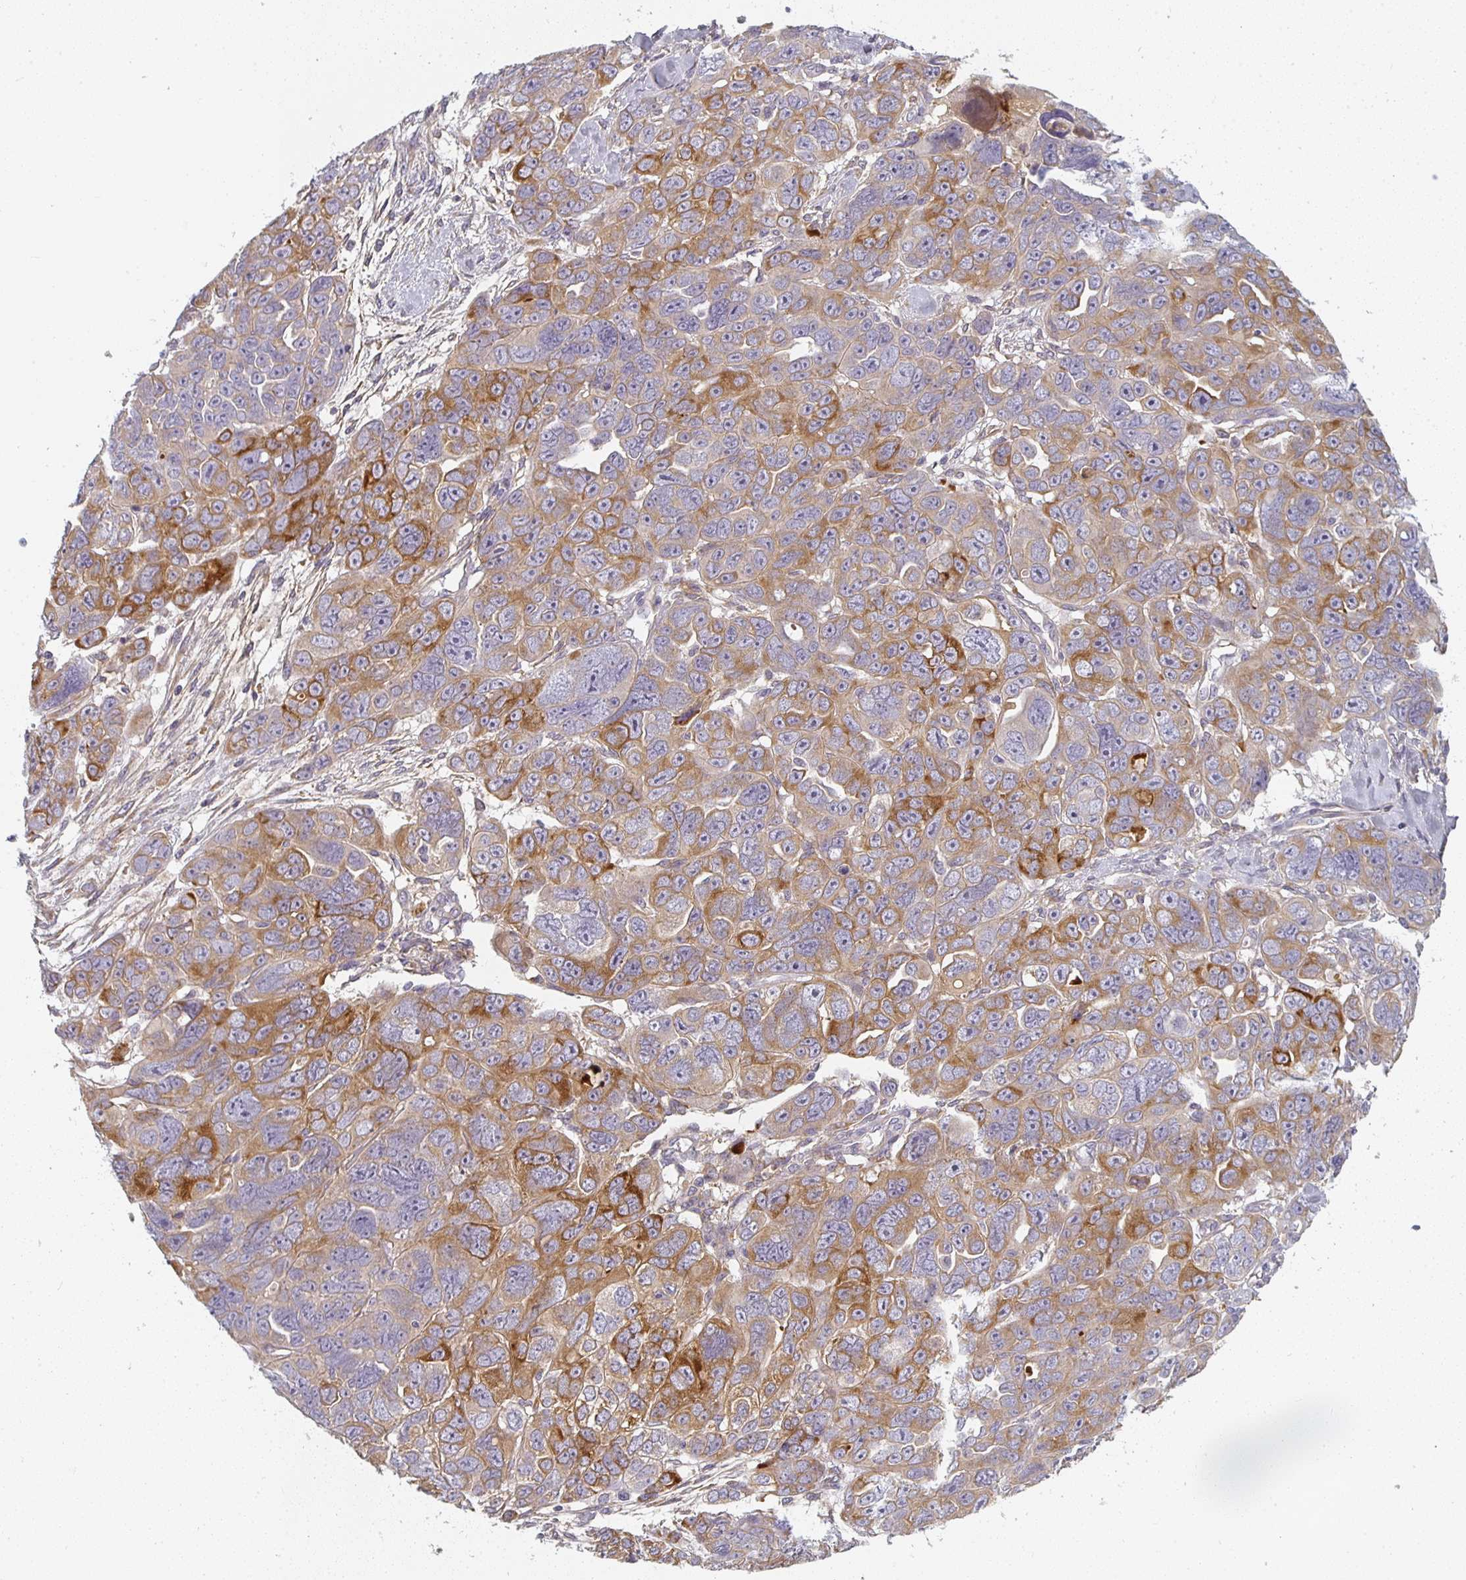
{"staining": {"intensity": "moderate", "quantity": ">75%", "location": "cytoplasmic/membranous"}, "tissue": "ovarian cancer", "cell_type": "Tumor cells", "image_type": "cancer", "snomed": [{"axis": "morphology", "description": "Cystadenocarcinoma, serous, NOS"}, {"axis": "topography", "description": "Ovary"}], "caption": "Immunohistochemical staining of ovarian cancer (serous cystadenocarcinoma) shows medium levels of moderate cytoplasmic/membranous expression in approximately >75% of tumor cells.", "gene": "CTHRC1", "patient": {"sex": "female", "age": 63}}